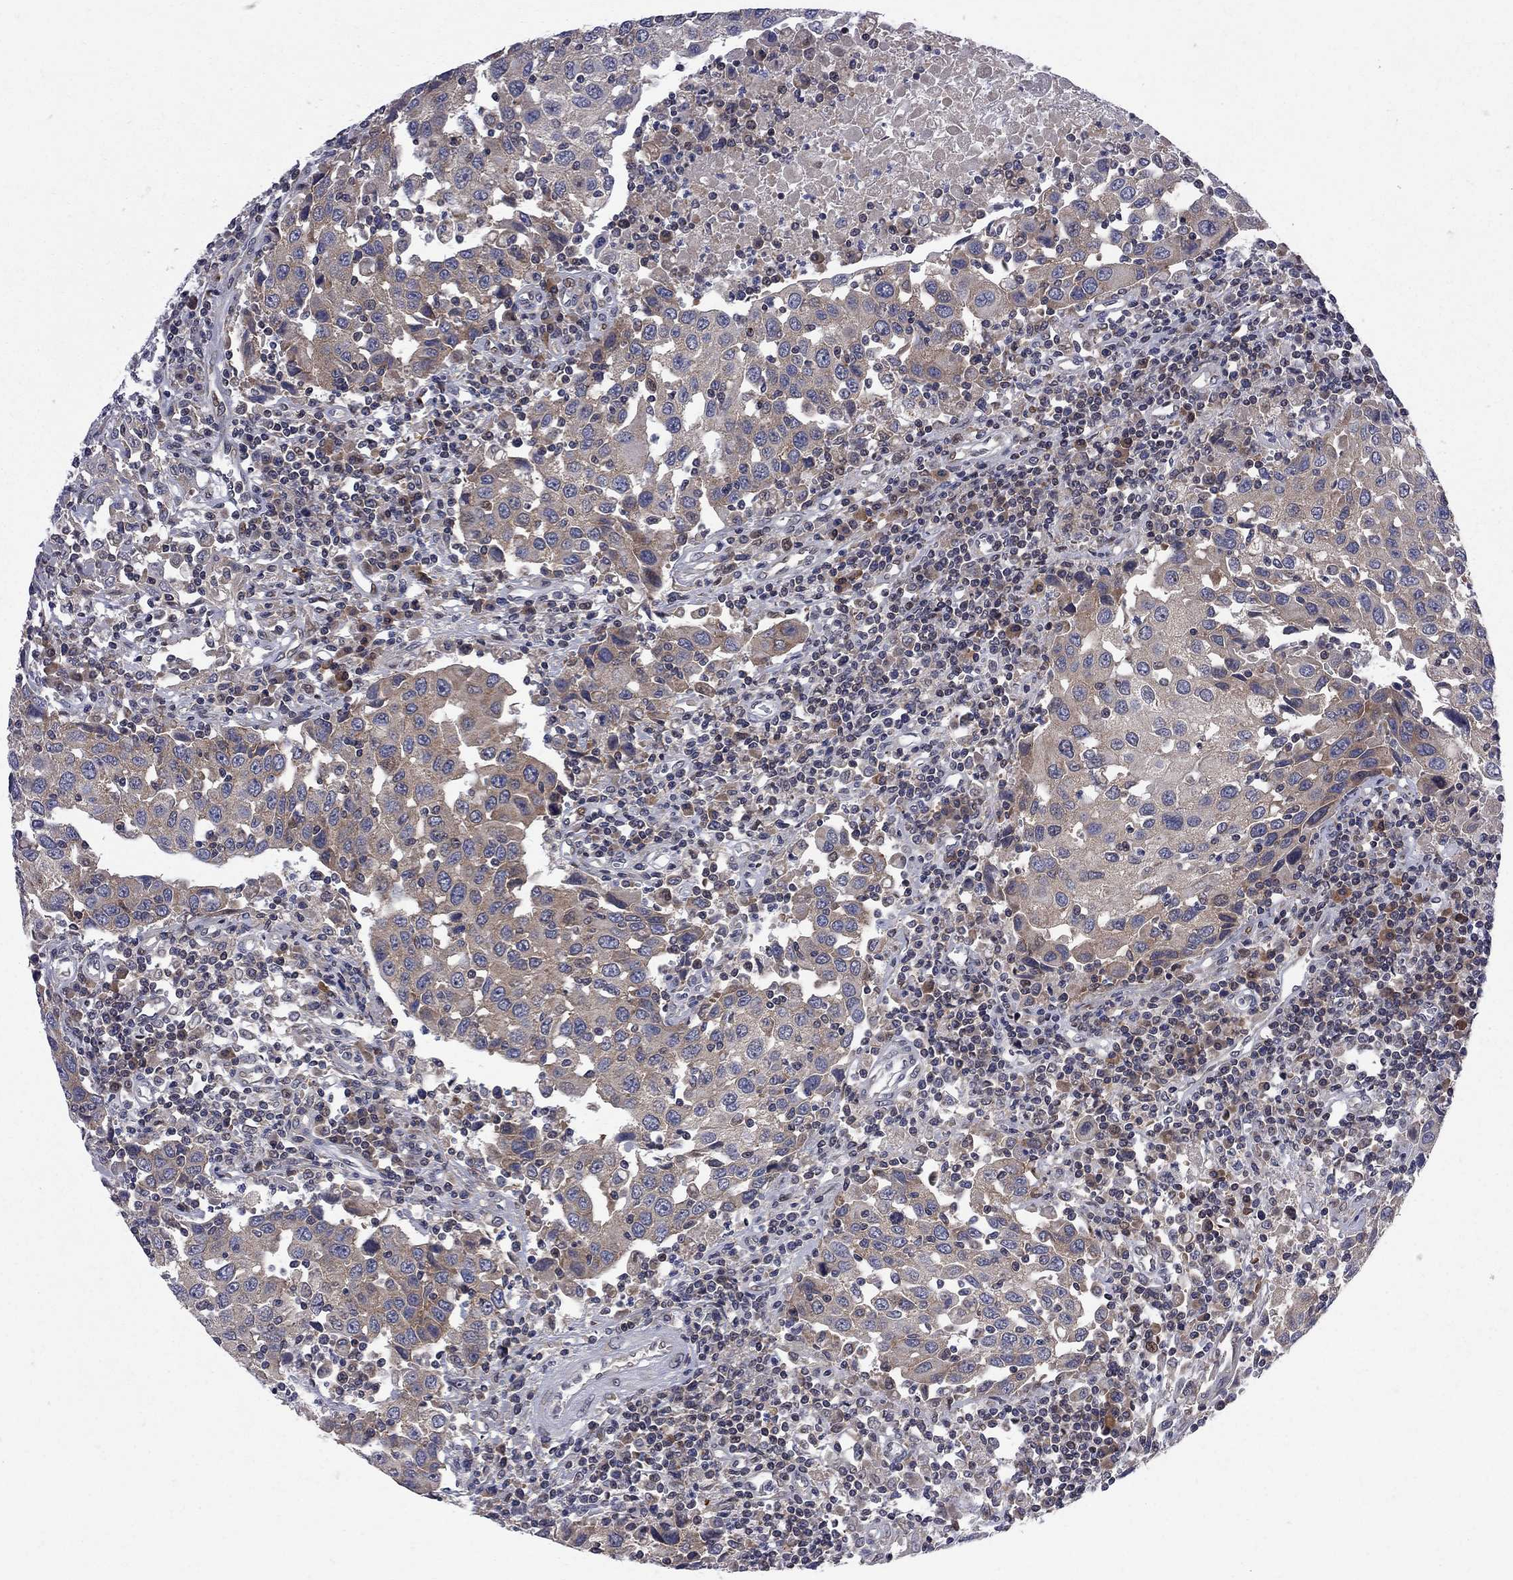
{"staining": {"intensity": "weak", "quantity": "25%-75%", "location": "cytoplasmic/membranous"}, "tissue": "urothelial cancer", "cell_type": "Tumor cells", "image_type": "cancer", "snomed": [{"axis": "morphology", "description": "Urothelial carcinoma, High grade"}, {"axis": "topography", "description": "Urinary bladder"}], "caption": "Human urothelial cancer stained with a protein marker exhibits weak staining in tumor cells.", "gene": "CNOT11", "patient": {"sex": "female", "age": 85}}